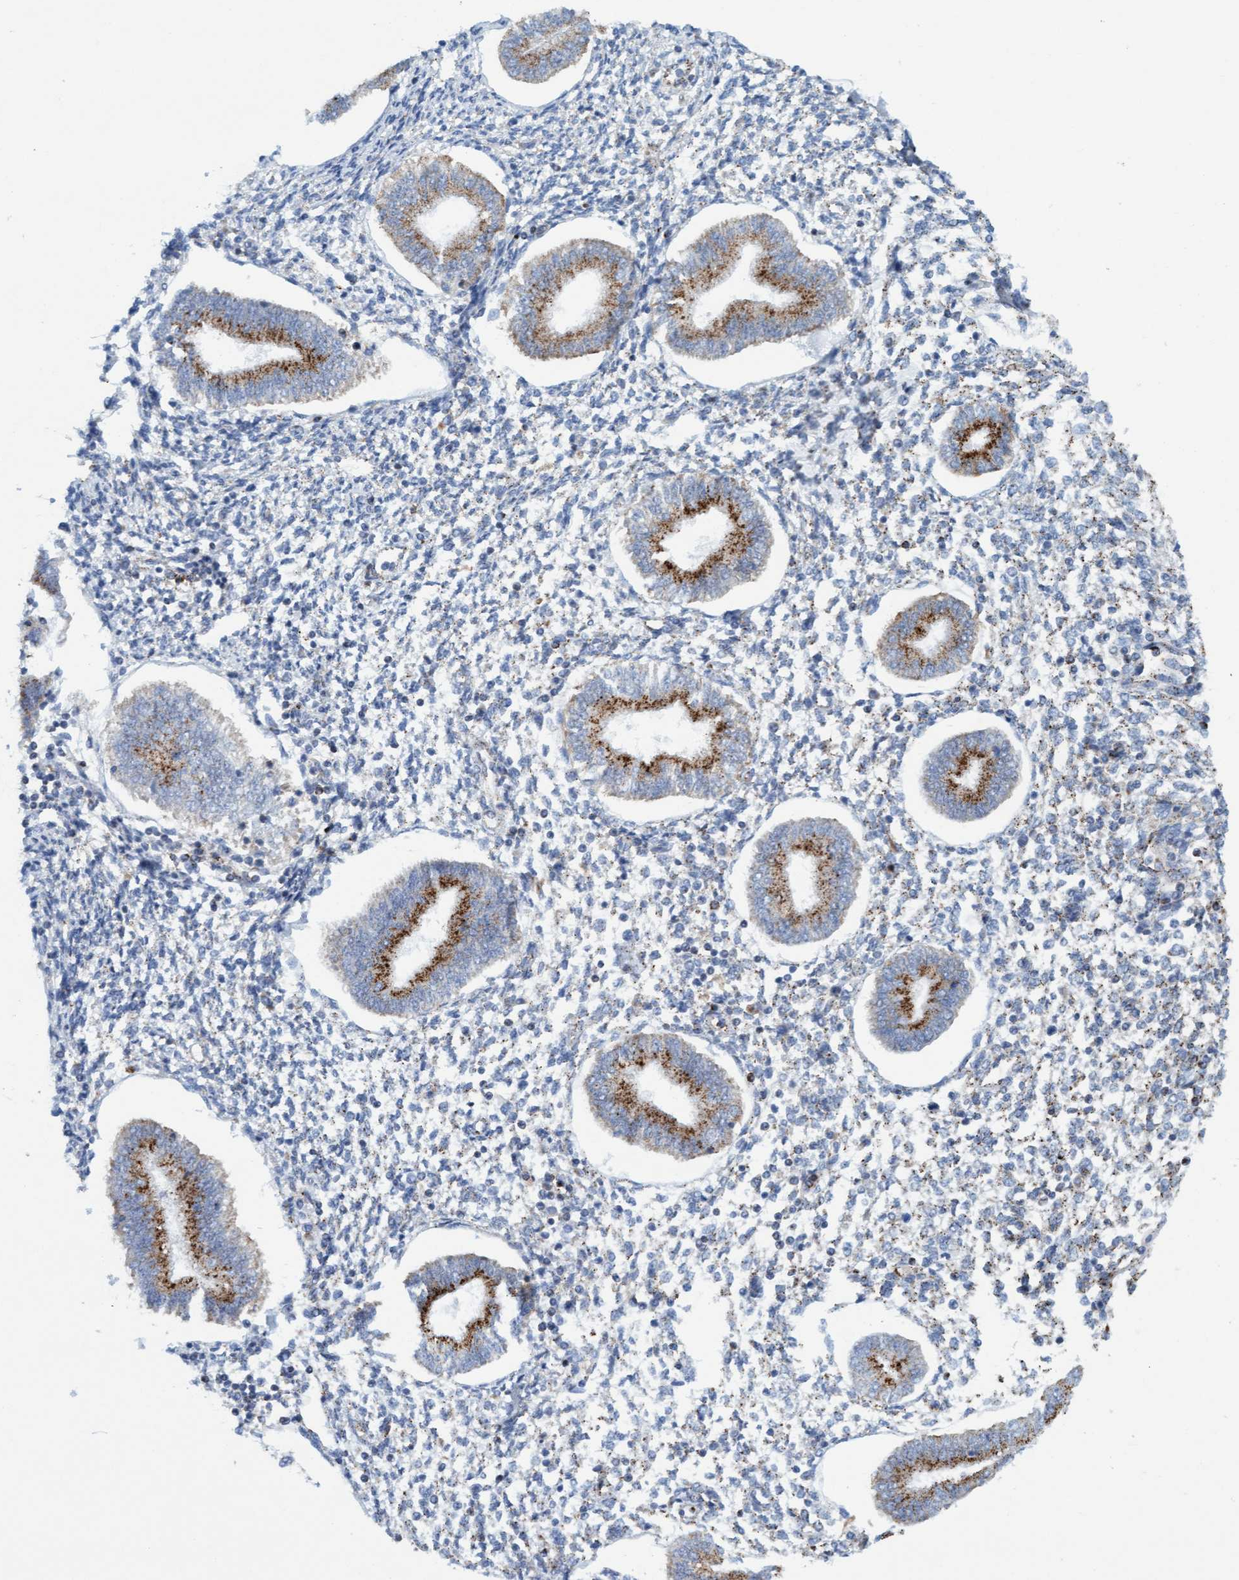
{"staining": {"intensity": "negative", "quantity": "none", "location": "none"}, "tissue": "endometrium", "cell_type": "Cells in endometrial stroma", "image_type": "normal", "snomed": [{"axis": "morphology", "description": "Normal tissue, NOS"}, {"axis": "topography", "description": "Endometrium"}], "caption": "A photomicrograph of endometrium stained for a protein displays no brown staining in cells in endometrial stroma.", "gene": "SGSH", "patient": {"sex": "female", "age": 50}}